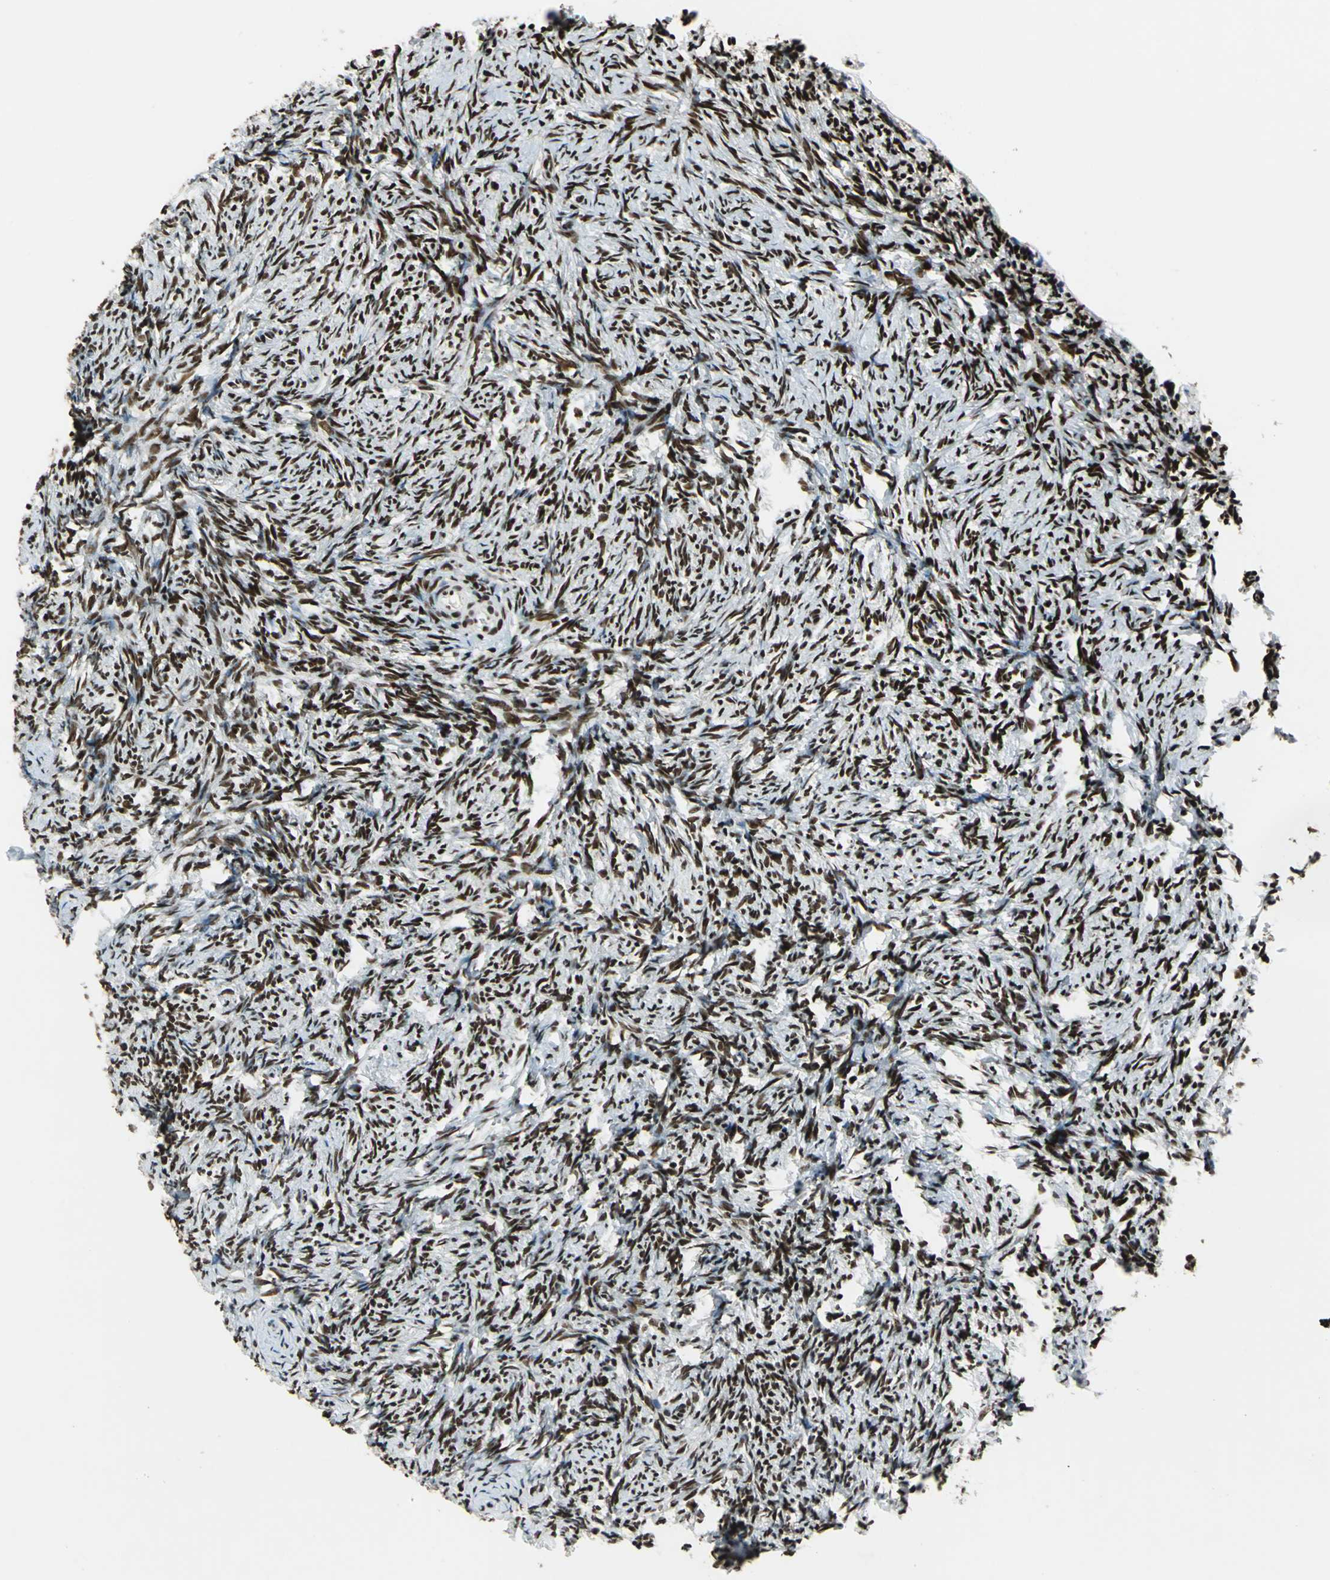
{"staining": {"intensity": "moderate", "quantity": ">75%", "location": "nuclear"}, "tissue": "ovary", "cell_type": "Follicle cells", "image_type": "normal", "snomed": [{"axis": "morphology", "description": "Normal tissue, NOS"}, {"axis": "topography", "description": "Ovary"}], "caption": "Approximately >75% of follicle cells in benign ovary display moderate nuclear protein positivity as visualized by brown immunohistochemical staining.", "gene": "BCLAF1", "patient": {"sex": "female", "age": 60}}